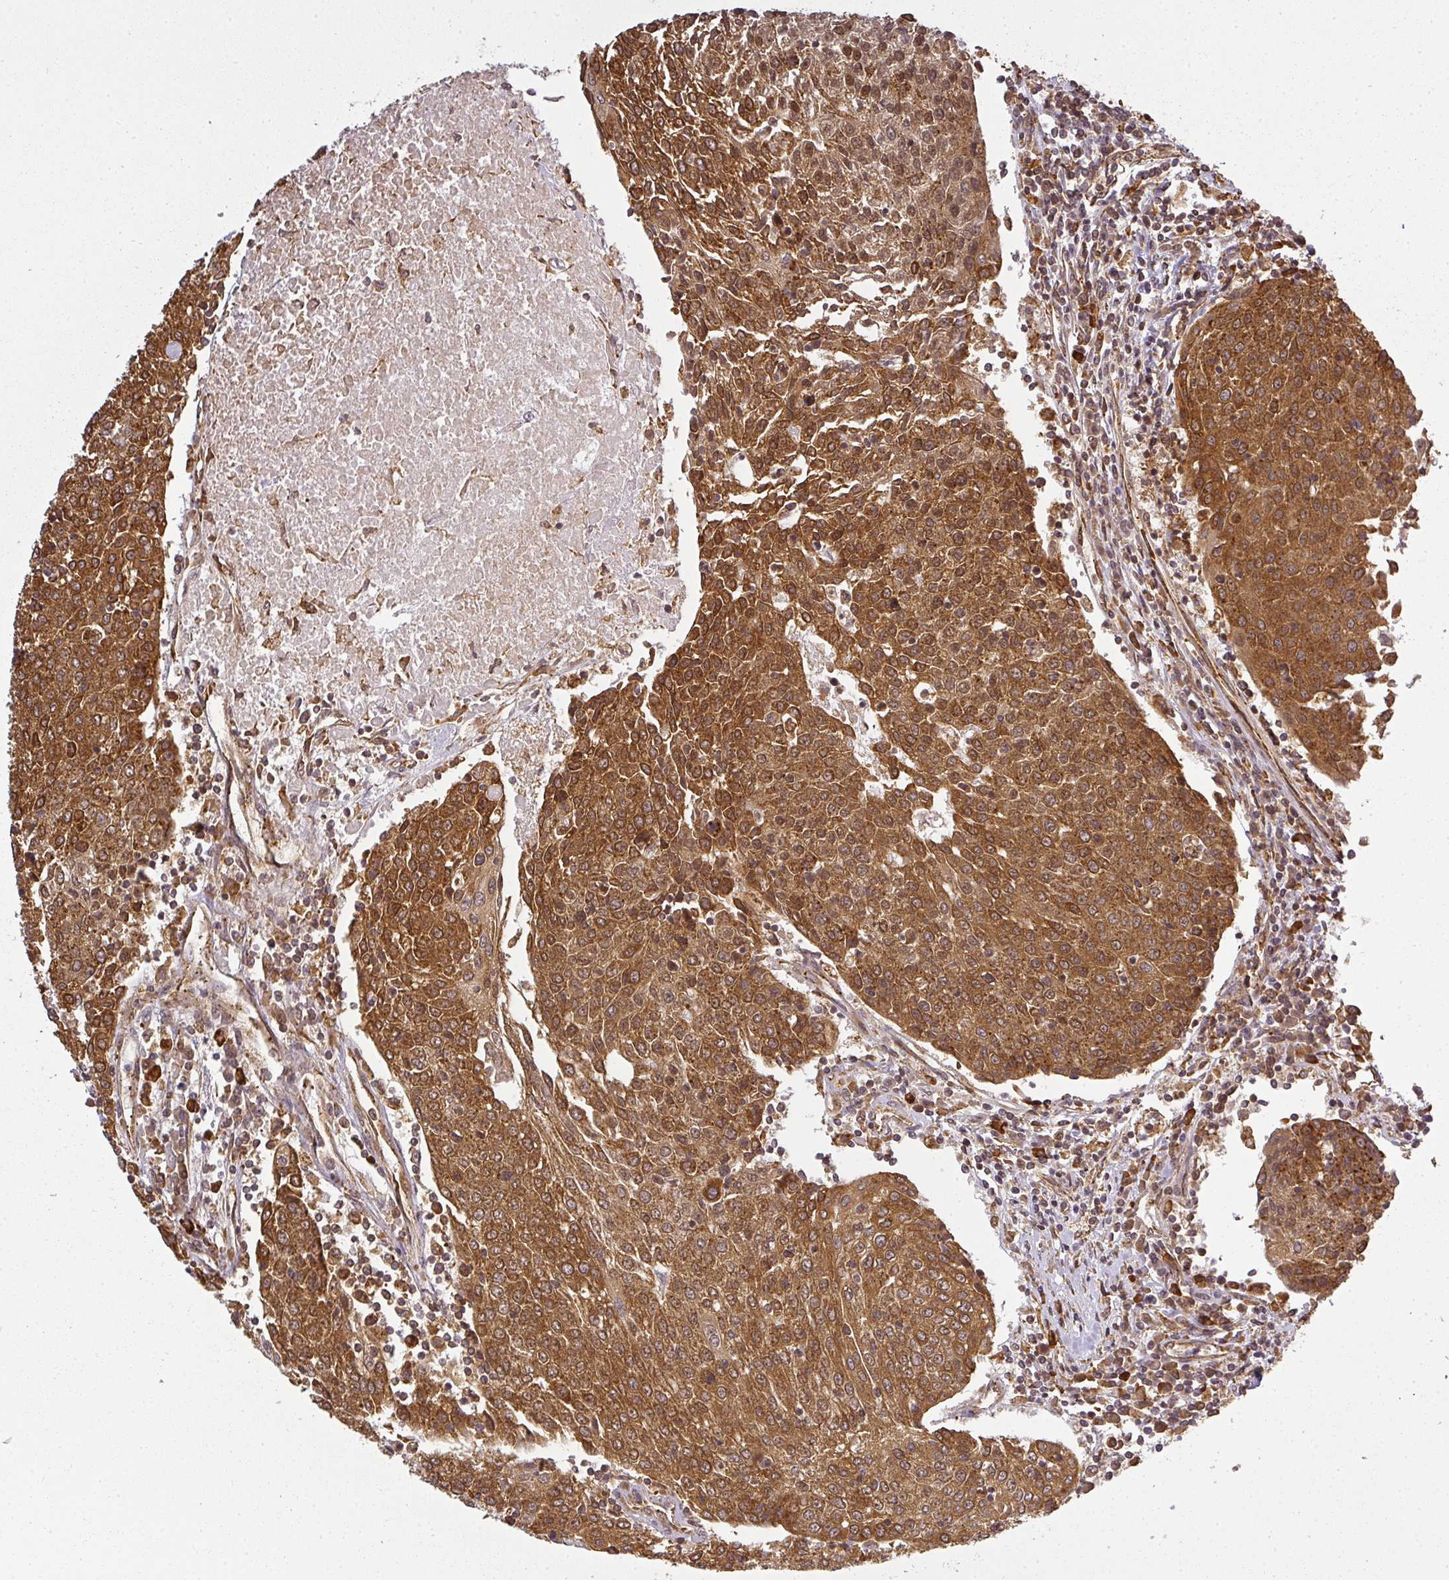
{"staining": {"intensity": "strong", "quantity": ">75%", "location": "cytoplasmic/membranous,nuclear"}, "tissue": "urothelial cancer", "cell_type": "Tumor cells", "image_type": "cancer", "snomed": [{"axis": "morphology", "description": "Urothelial carcinoma, High grade"}, {"axis": "topography", "description": "Urinary bladder"}], "caption": "IHC (DAB (3,3'-diaminobenzidine)) staining of human urothelial cancer shows strong cytoplasmic/membranous and nuclear protein staining in about >75% of tumor cells.", "gene": "PPP6R3", "patient": {"sex": "female", "age": 85}}